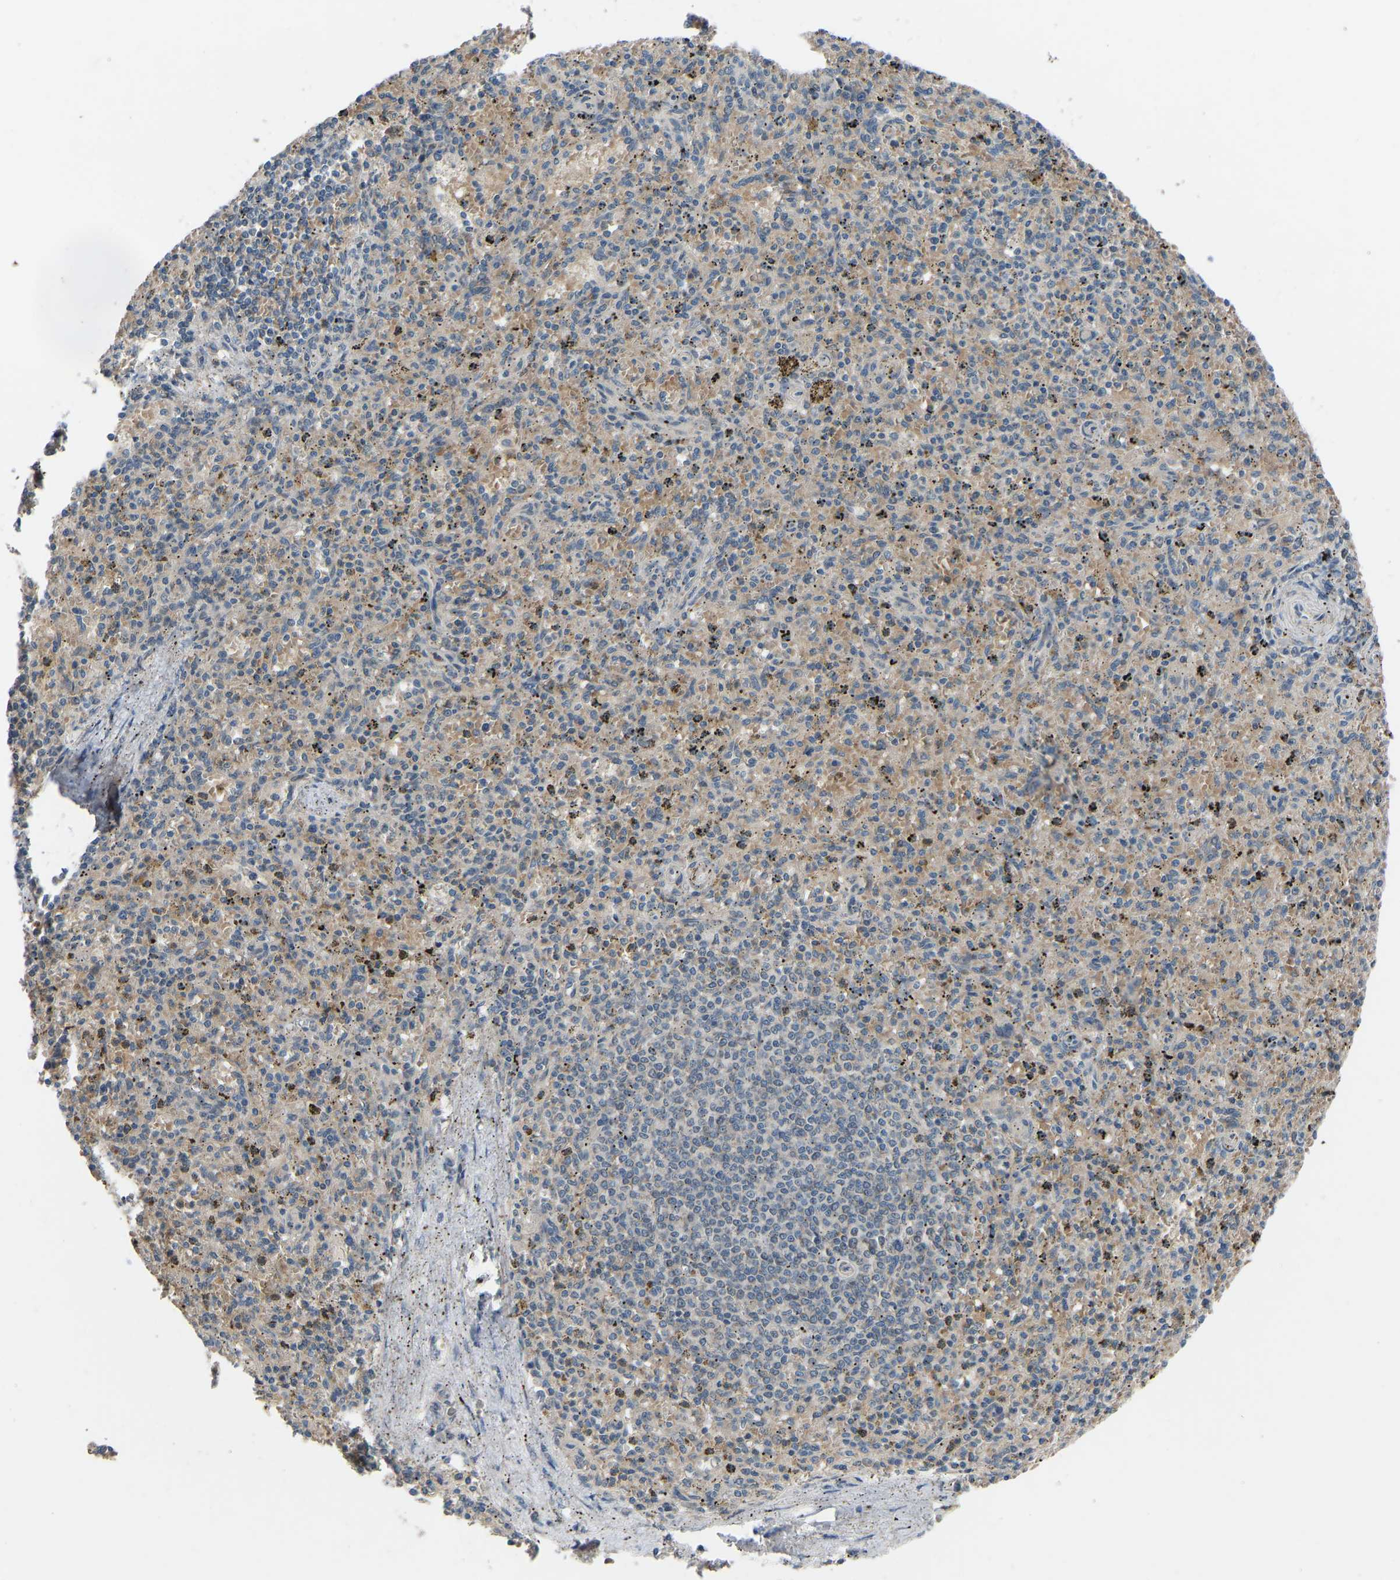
{"staining": {"intensity": "weak", "quantity": "25%-75%", "location": "cytoplasmic/membranous"}, "tissue": "spleen", "cell_type": "Cells in red pulp", "image_type": "normal", "snomed": [{"axis": "morphology", "description": "Normal tissue, NOS"}, {"axis": "topography", "description": "Spleen"}], "caption": "Brown immunohistochemical staining in unremarkable spleen shows weak cytoplasmic/membranous expression in approximately 25%-75% of cells in red pulp. (Brightfield microscopy of DAB IHC at high magnification).", "gene": "CDK2AP1", "patient": {"sex": "male", "age": 72}}